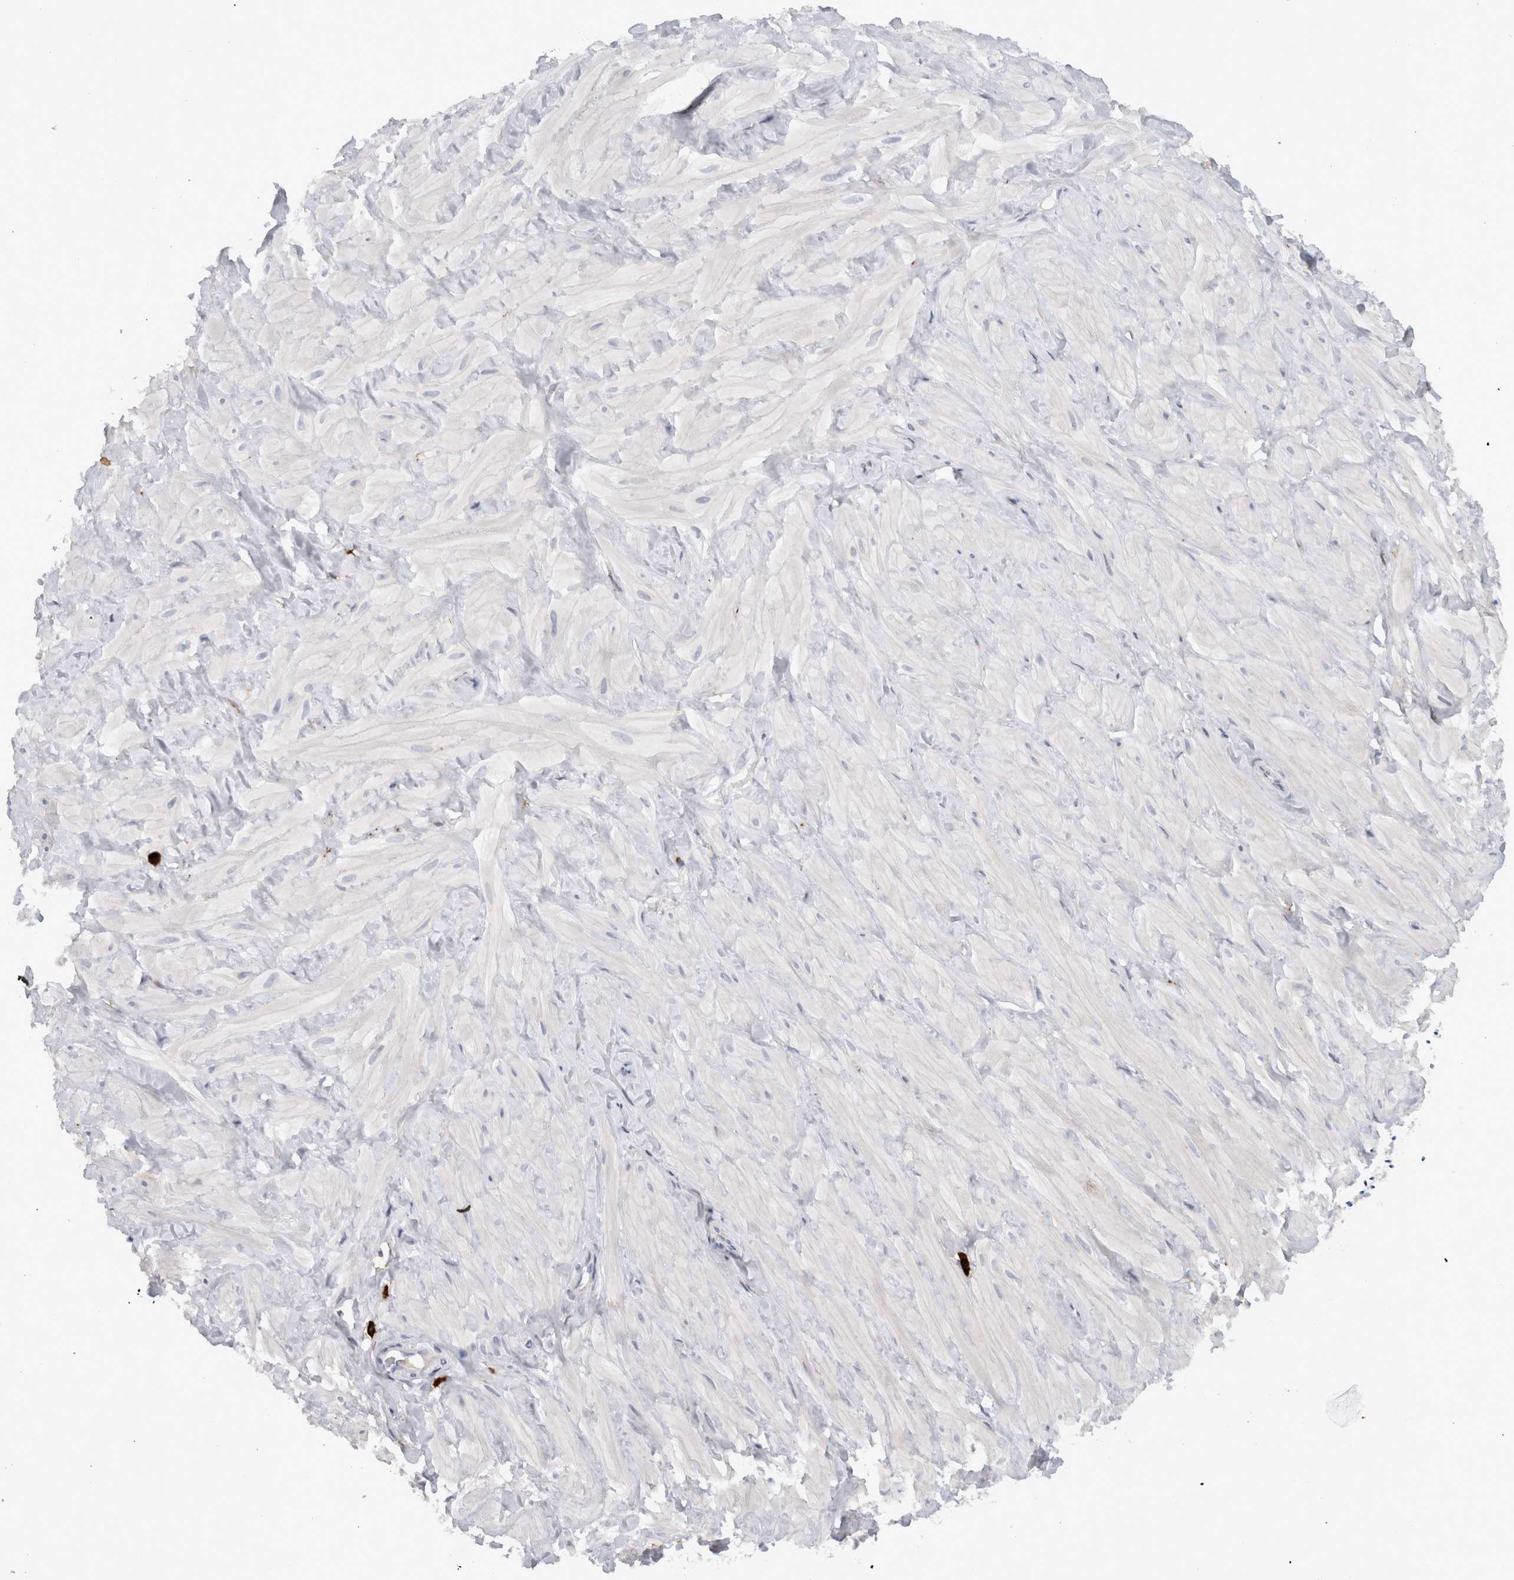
{"staining": {"intensity": "negative", "quantity": "none", "location": "none"}, "tissue": "adipose tissue", "cell_type": "Adipocytes", "image_type": "normal", "snomed": [{"axis": "morphology", "description": "Normal tissue, NOS"}, {"axis": "topography", "description": "Adipose tissue"}, {"axis": "topography", "description": "Vascular tissue"}, {"axis": "topography", "description": "Peripheral nerve tissue"}], "caption": "Micrograph shows no protein positivity in adipocytes of normal adipose tissue. The staining was performed using DAB to visualize the protein expression in brown, while the nuclei were stained in blue with hematoxylin (Magnification: 20x).", "gene": "CD63", "patient": {"sex": "male", "age": 25}}